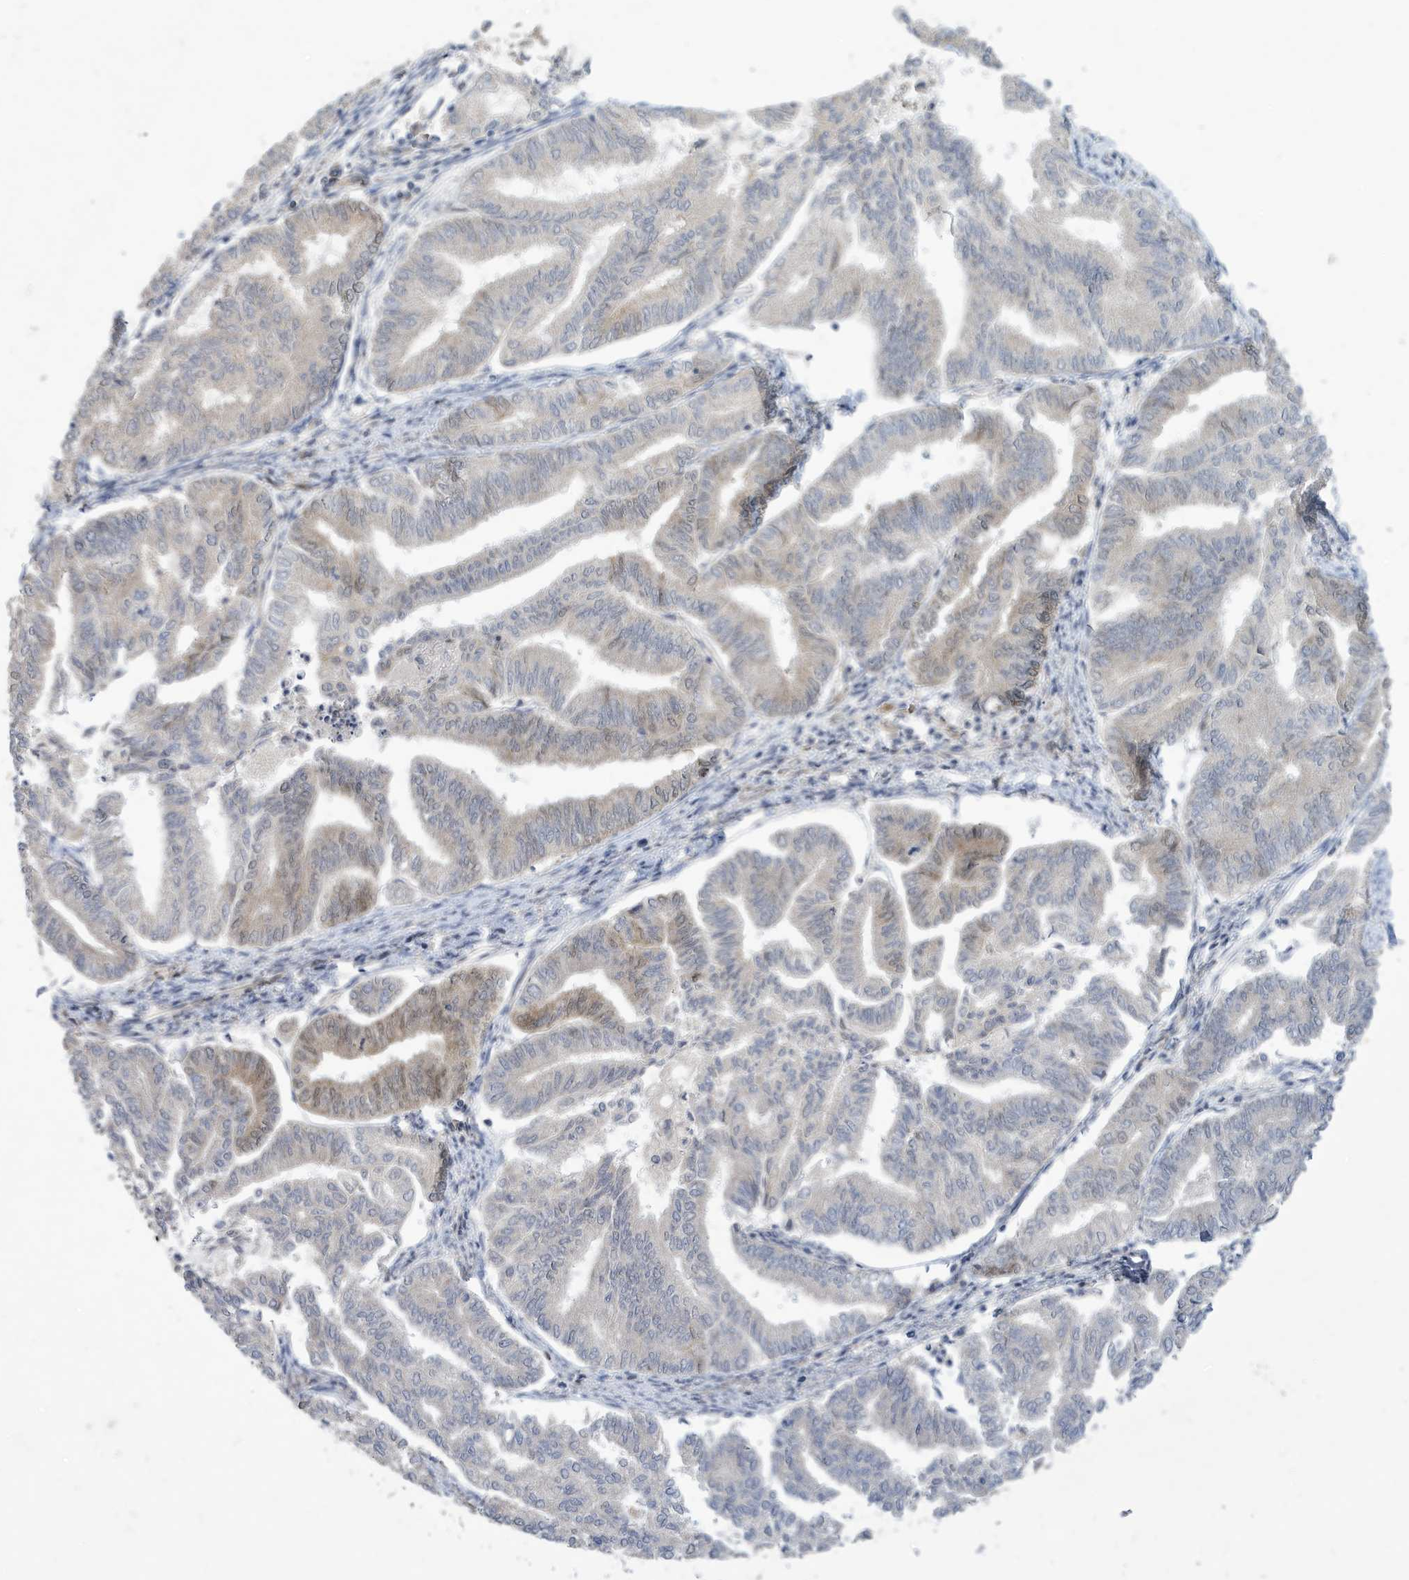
{"staining": {"intensity": "weak", "quantity": "<25%", "location": "cytoplasmic/membranous"}, "tissue": "endometrial cancer", "cell_type": "Tumor cells", "image_type": "cancer", "snomed": [{"axis": "morphology", "description": "Adenocarcinoma, NOS"}, {"axis": "topography", "description": "Endometrium"}], "caption": "High power microscopy image of an IHC photomicrograph of endometrial adenocarcinoma, revealing no significant staining in tumor cells. The staining was performed using DAB to visualize the protein expression in brown, while the nuclei were stained in blue with hematoxylin (Magnification: 20x).", "gene": "NCOA7", "patient": {"sex": "female", "age": 79}}